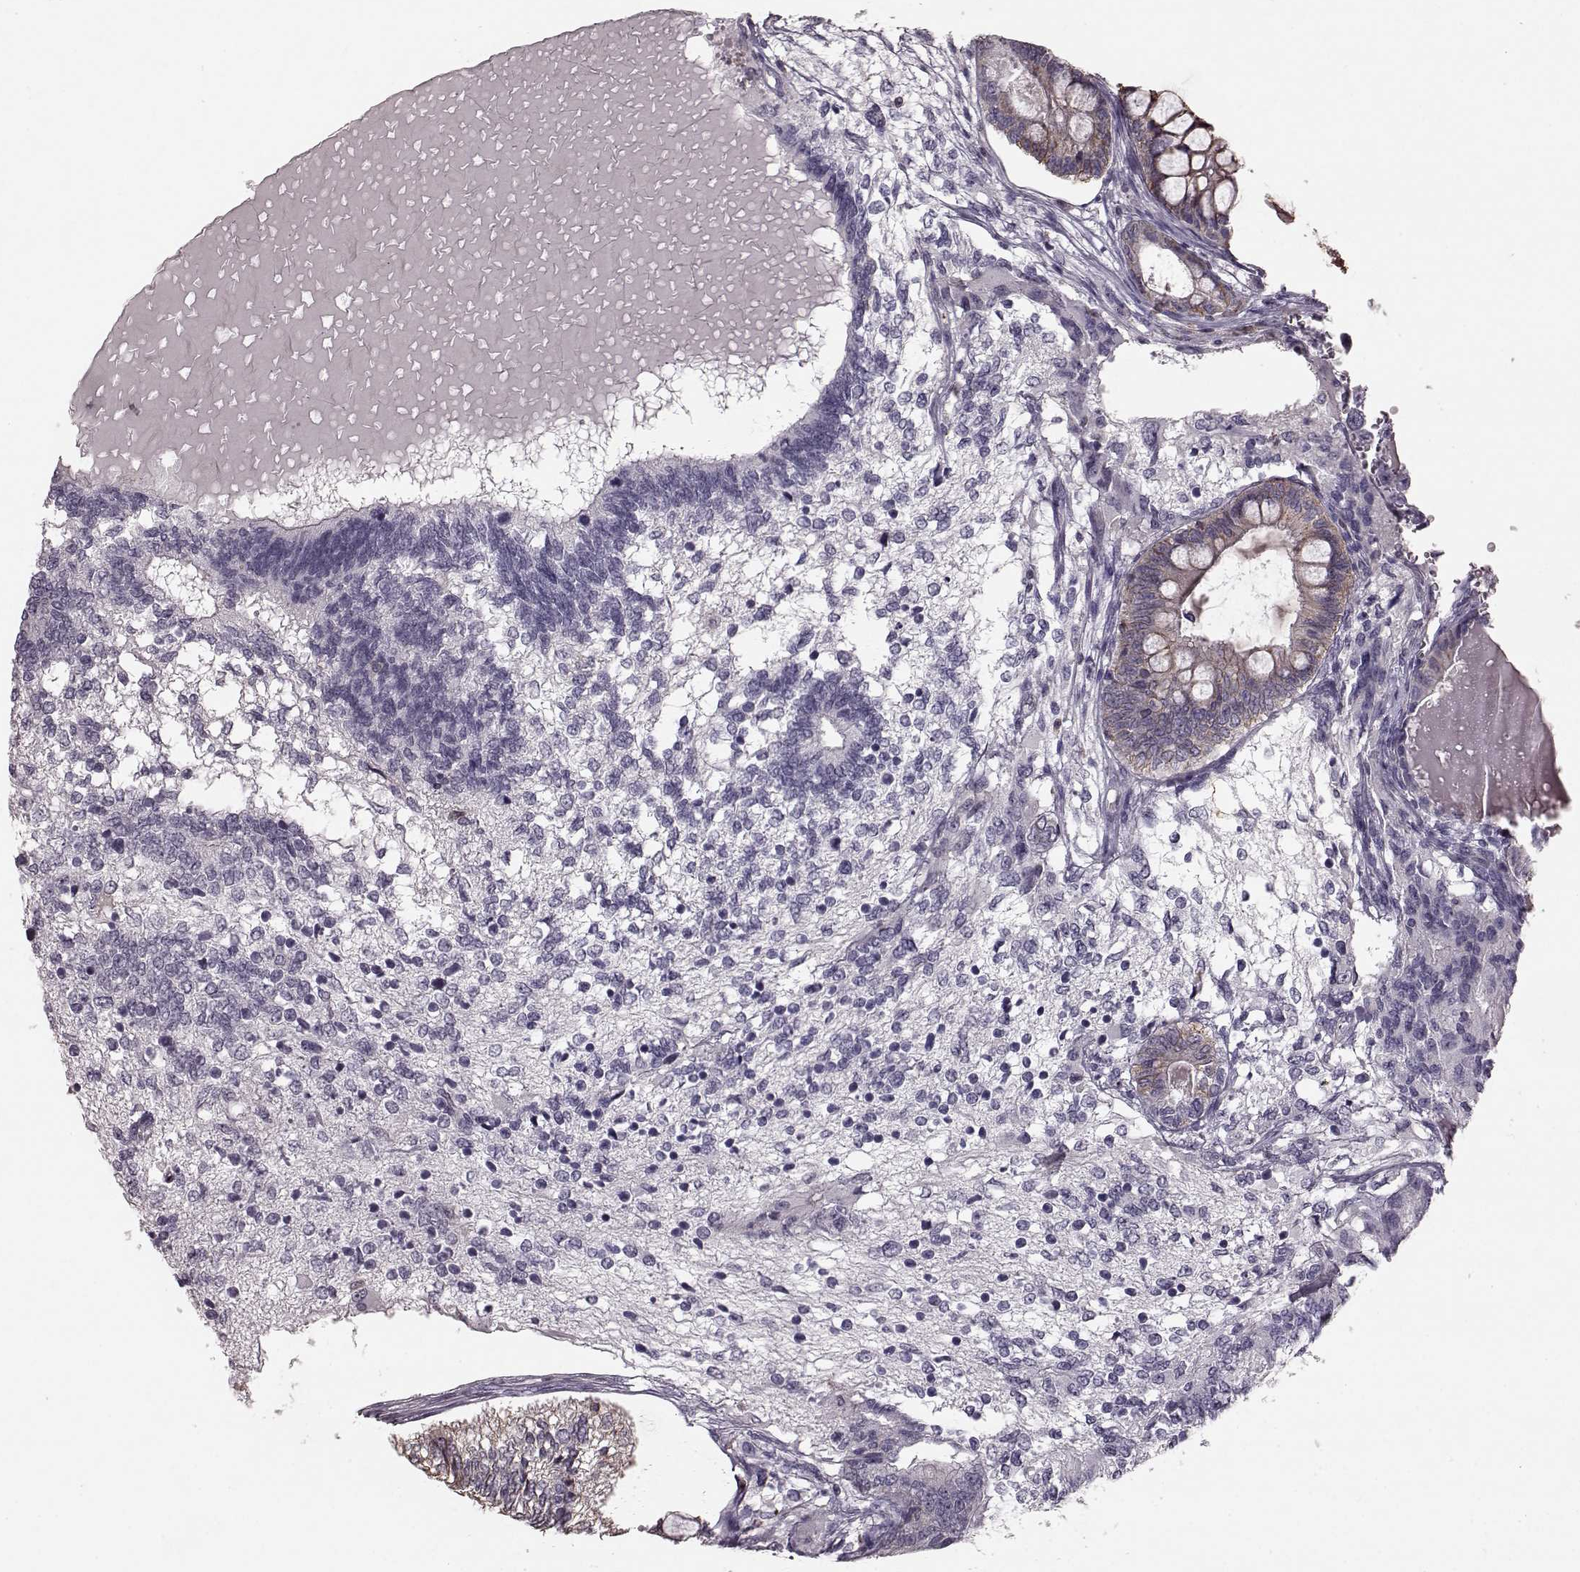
{"staining": {"intensity": "weak", "quantity": "25%-75%", "location": "cytoplasmic/membranous"}, "tissue": "testis cancer", "cell_type": "Tumor cells", "image_type": "cancer", "snomed": [{"axis": "morphology", "description": "Seminoma, NOS"}, {"axis": "morphology", "description": "Carcinoma, Embryonal, NOS"}, {"axis": "topography", "description": "Testis"}], "caption": "Immunohistochemical staining of human testis cancer displays low levels of weak cytoplasmic/membranous protein positivity in about 25%-75% of tumor cells. The protein is shown in brown color, while the nuclei are stained blue.", "gene": "PDCD1", "patient": {"sex": "male", "age": 41}}